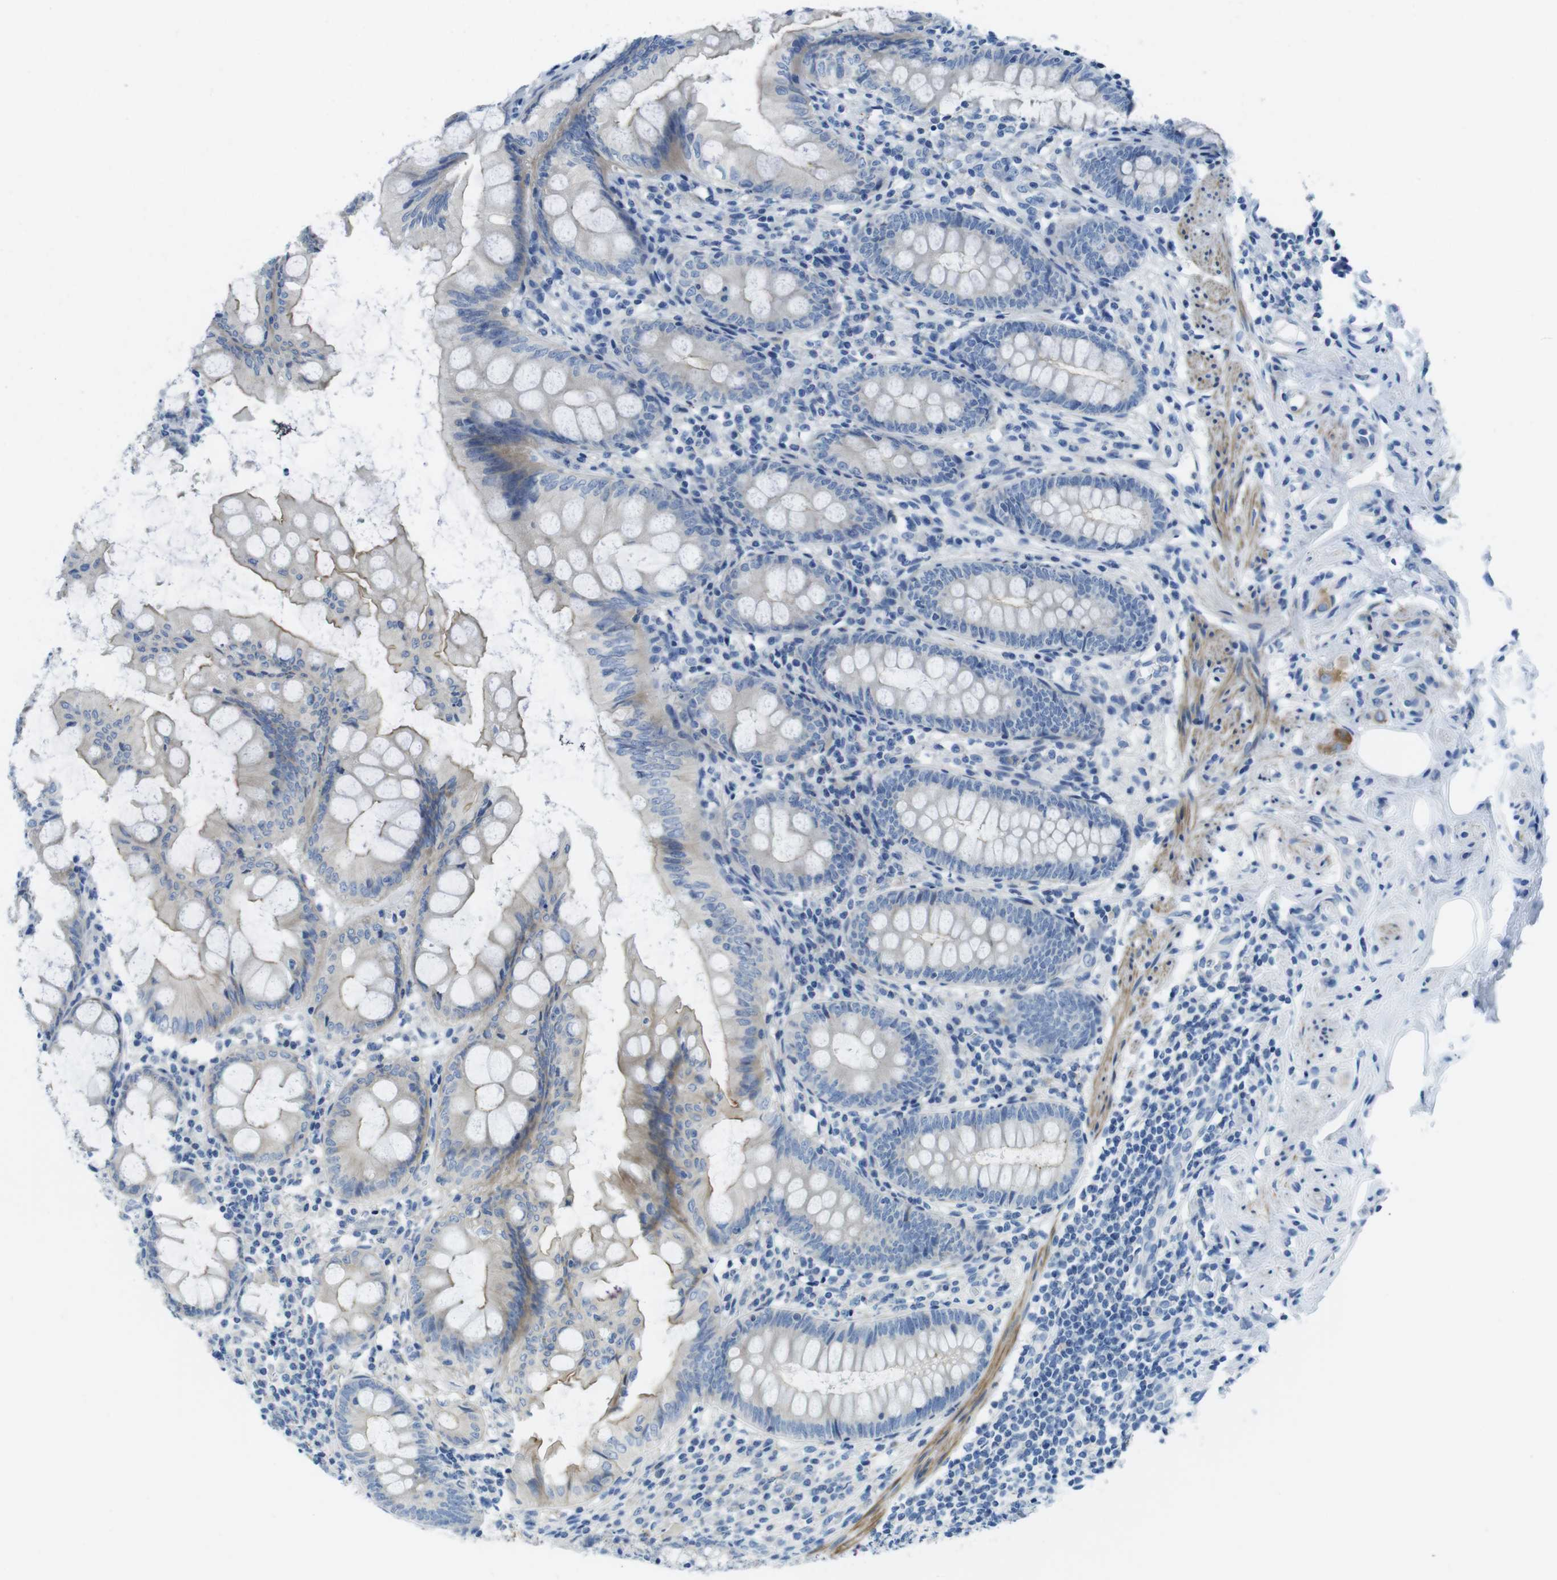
{"staining": {"intensity": "moderate", "quantity": "<25%", "location": "cytoplasmic/membranous"}, "tissue": "appendix", "cell_type": "Glandular cells", "image_type": "normal", "snomed": [{"axis": "morphology", "description": "Normal tissue, NOS"}, {"axis": "topography", "description": "Appendix"}], "caption": "IHC photomicrograph of benign appendix stained for a protein (brown), which displays low levels of moderate cytoplasmic/membranous expression in about <25% of glandular cells.", "gene": "ASIC5", "patient": {"sex": "female", "age": 77}}